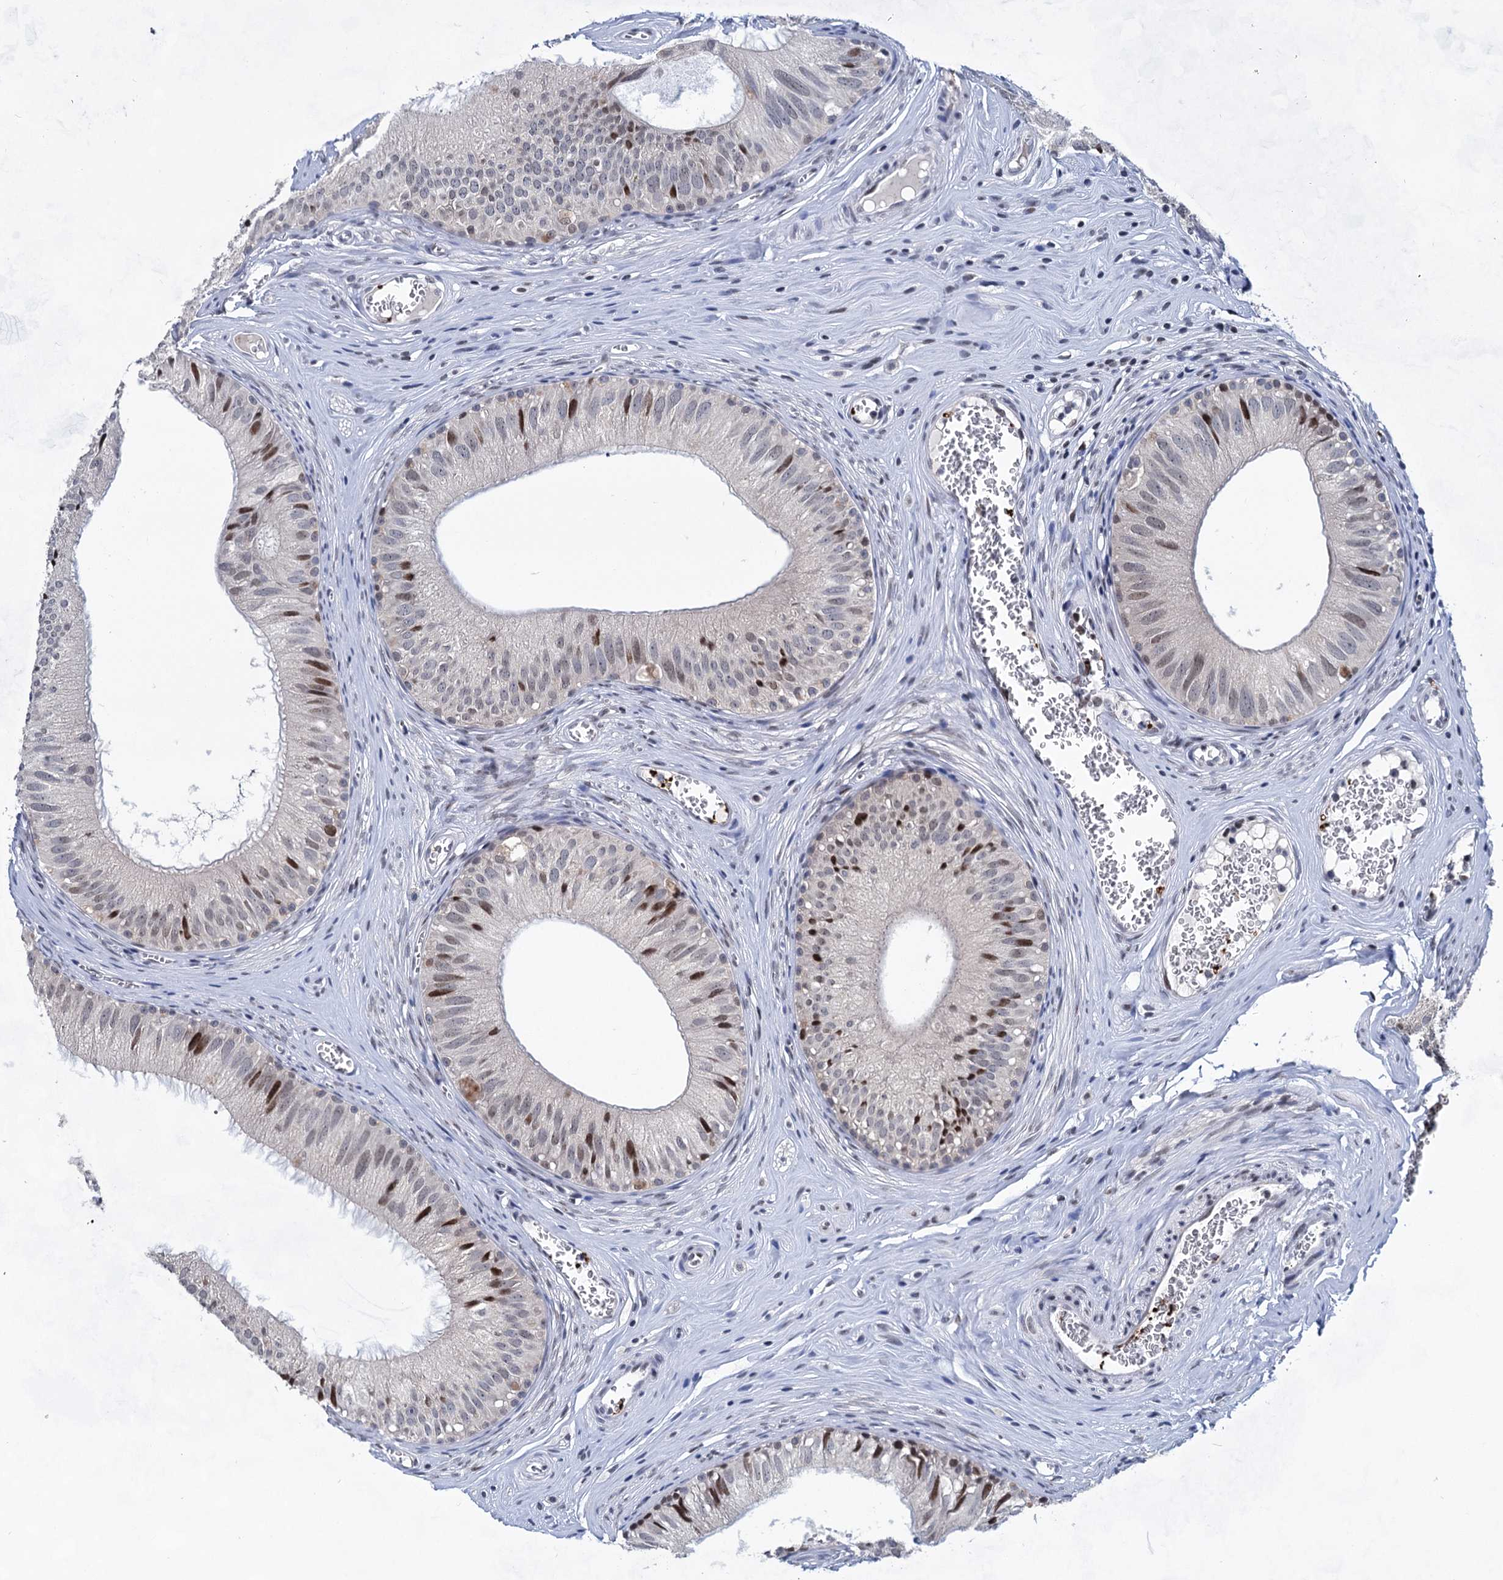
{"staining": {"intensity": "moderate", "quantity": "<25%", "location": "nuclear"}, "tissue": "epididymis", "cell_type": "Glandular cells", "image_type": "normal", "snomed": [{"axis": "morphology", "description": "Normal tissue, NOS"}, {"axis": "topography", "description": "Epididymis"}], "caption": "Immunohistochemistry (IHC) of unremarkable human epididymis demonstrates low levels of moderate nuclear positivity in approximately <25% of glandular cells. The protein of interest is stained brown, and the nuclei are stained in blue (DAB IHC with brightfield microscopy, high magnification).", "gene": "MON2", "patient": {"sex": "male", "age": 36}}